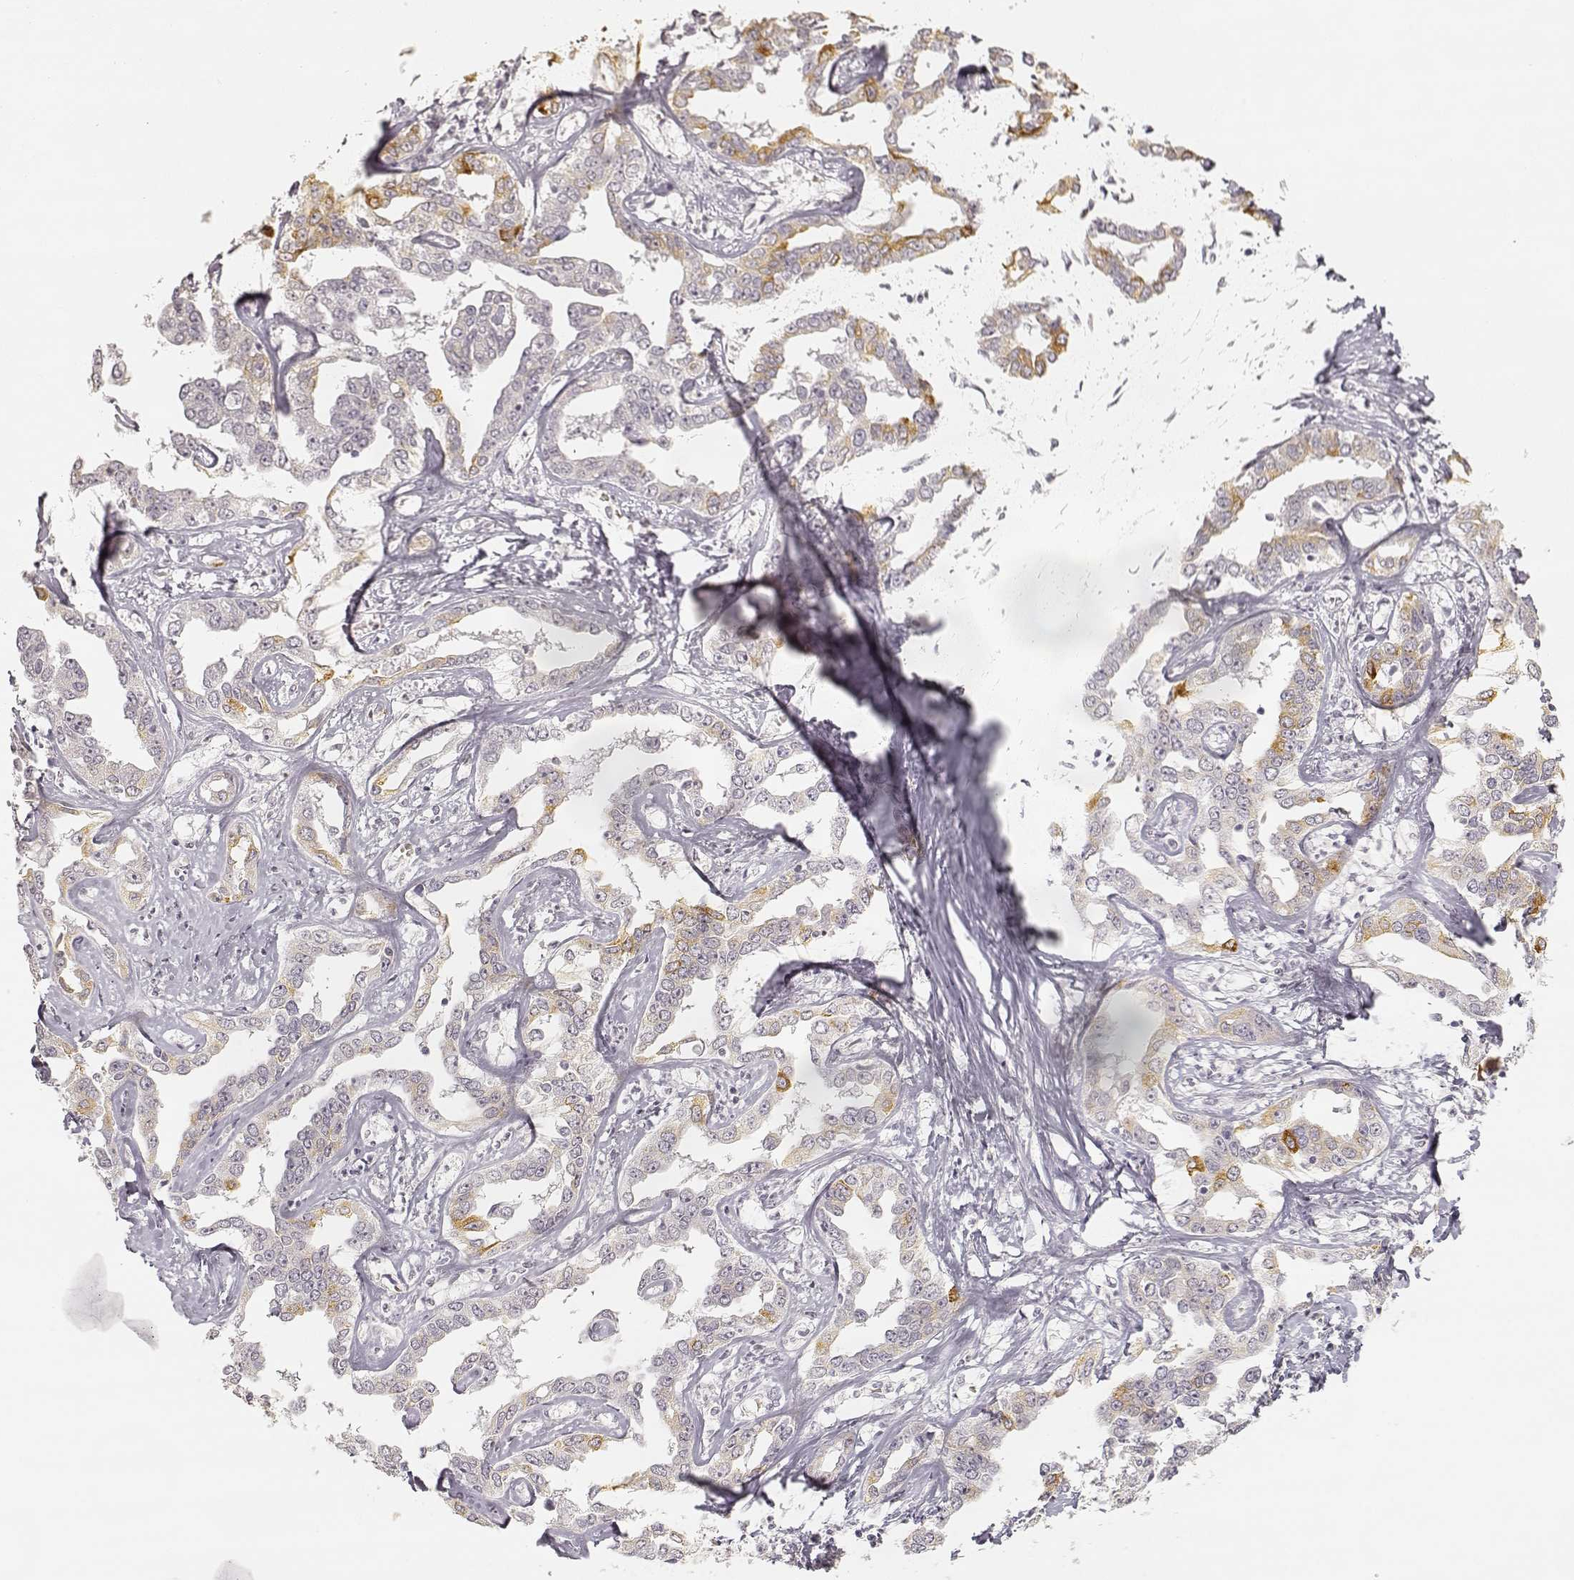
{"staining": {"intensity": "moderate", "quantity": "<25%", "location": "cytoplasmic/membranous"}, "tissue": "liver cancer", "cell_type": "Tumor cells", "image_type": "cancer", "snomed": [{"axis": "morphology", "description": "Cholangiocarcinoma"}, {"axis": "topography", "description": "Liver"}], "caption": "Human liver cancer (cholangiocarcinoma) stained for a protein (brown) displays moderate cytoplasmic/membranous positive positivity in about <25% of tumor cells.", "gene": "LAMC2", "patient": {"sex": "male", "age": 59}}